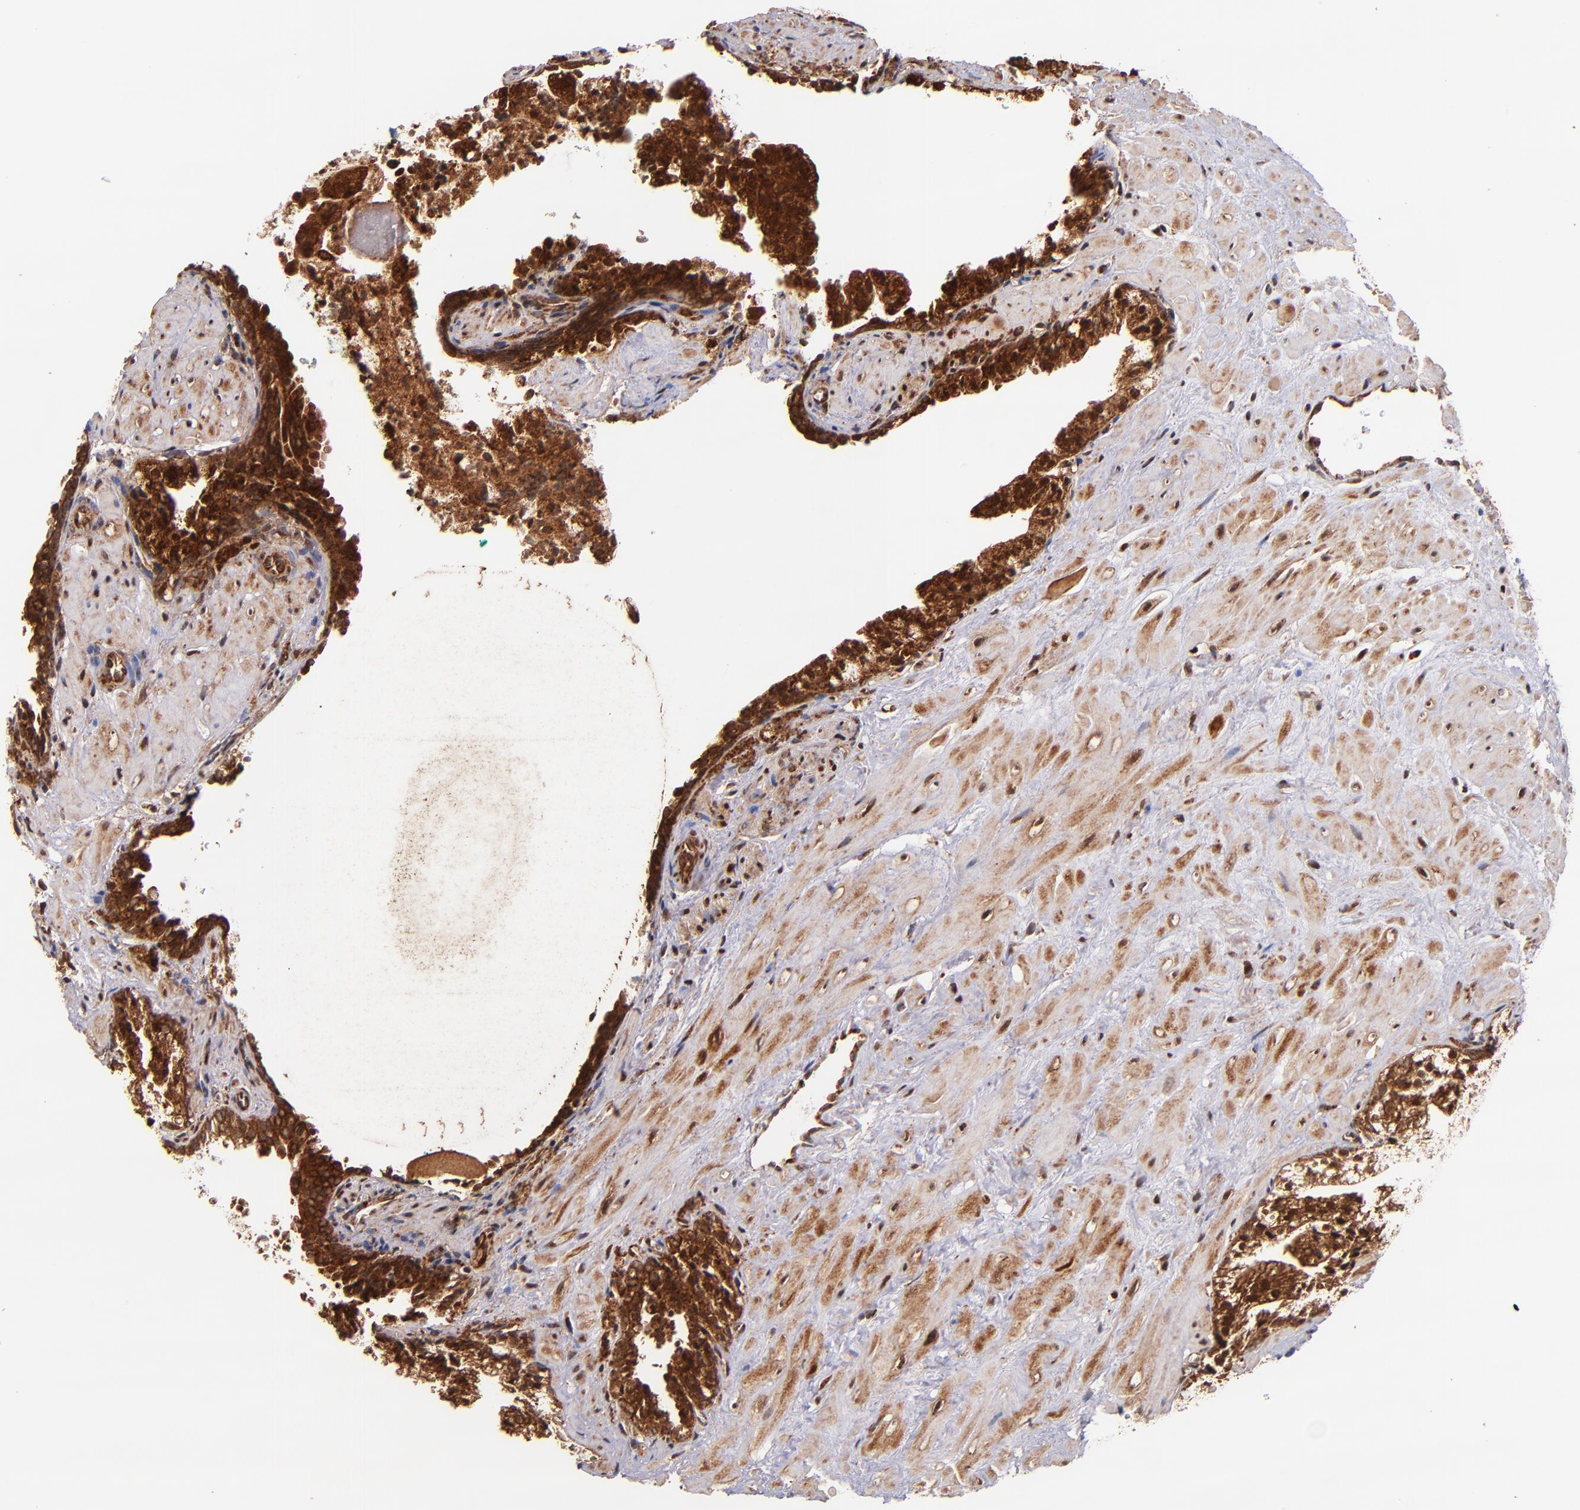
{"staining": {"intensity": "strong", "quantity": ">75%", "location": "cytoplasmic/membranous,nuclear"}, "tissue": "prostate cancer", "cell_type": "Tumor cells", "image_type": "cancer", "snomed": [{"axis": "morphology", "description": "Adenocarcinoma, Medium grade"}, {"axis": "topography", "description": "Prostate"}], "caption": "High-magnification brightfield microscopy of prostate cancer (medium-grade adenocarcinoma) stained with DAB (3,3'-diaminobenzidine) (brown) and counterstained with hematoxylin (blue). tumor cells exhibit strong cytoplasmic/membranous and nuclear expression is present in approximately>75% of cells.", "gene": "STX8", "patient": {"sex": "male", "age": 64}}